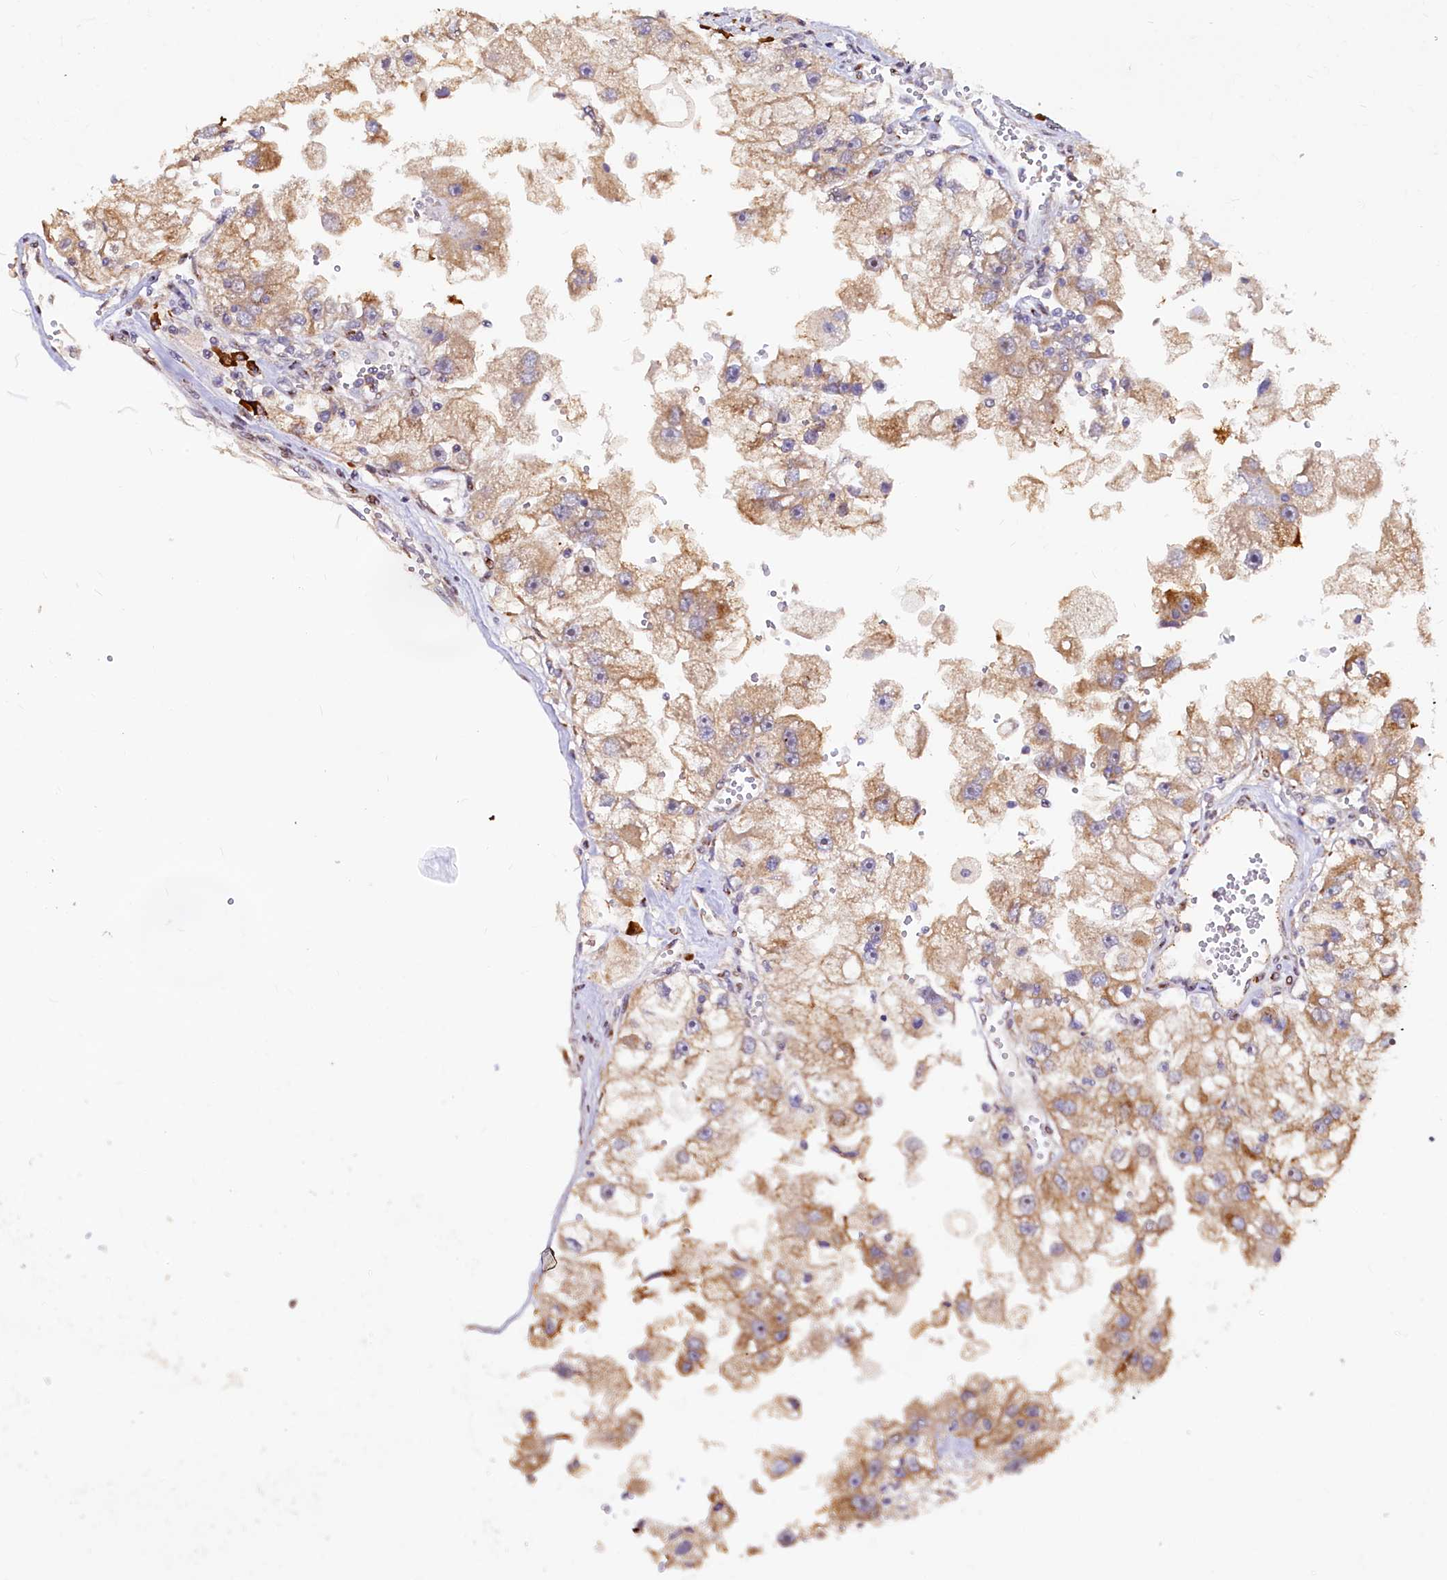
{"staining": {"intensity": "moderate", "quantity": ">75%", "location": "cytoplasmic/membranous"}, "tissue": "renal cancer", "cell_type": "Tumor cells", "image_type": "cancer", "snomed": [{"axis": "morphology", "description": "Adenocarcinoma, NOS"}, {"axis": "topography", "description": "Kidney"}], "caption": "Adenocarcinoma (renal) stained with a brown dye demonstrates moderate cytoplasmic/membranous positive expression in about >75% of tumor cells.", "gene": "C5orf15", "patient": {"sex": "male", "age": 63}}